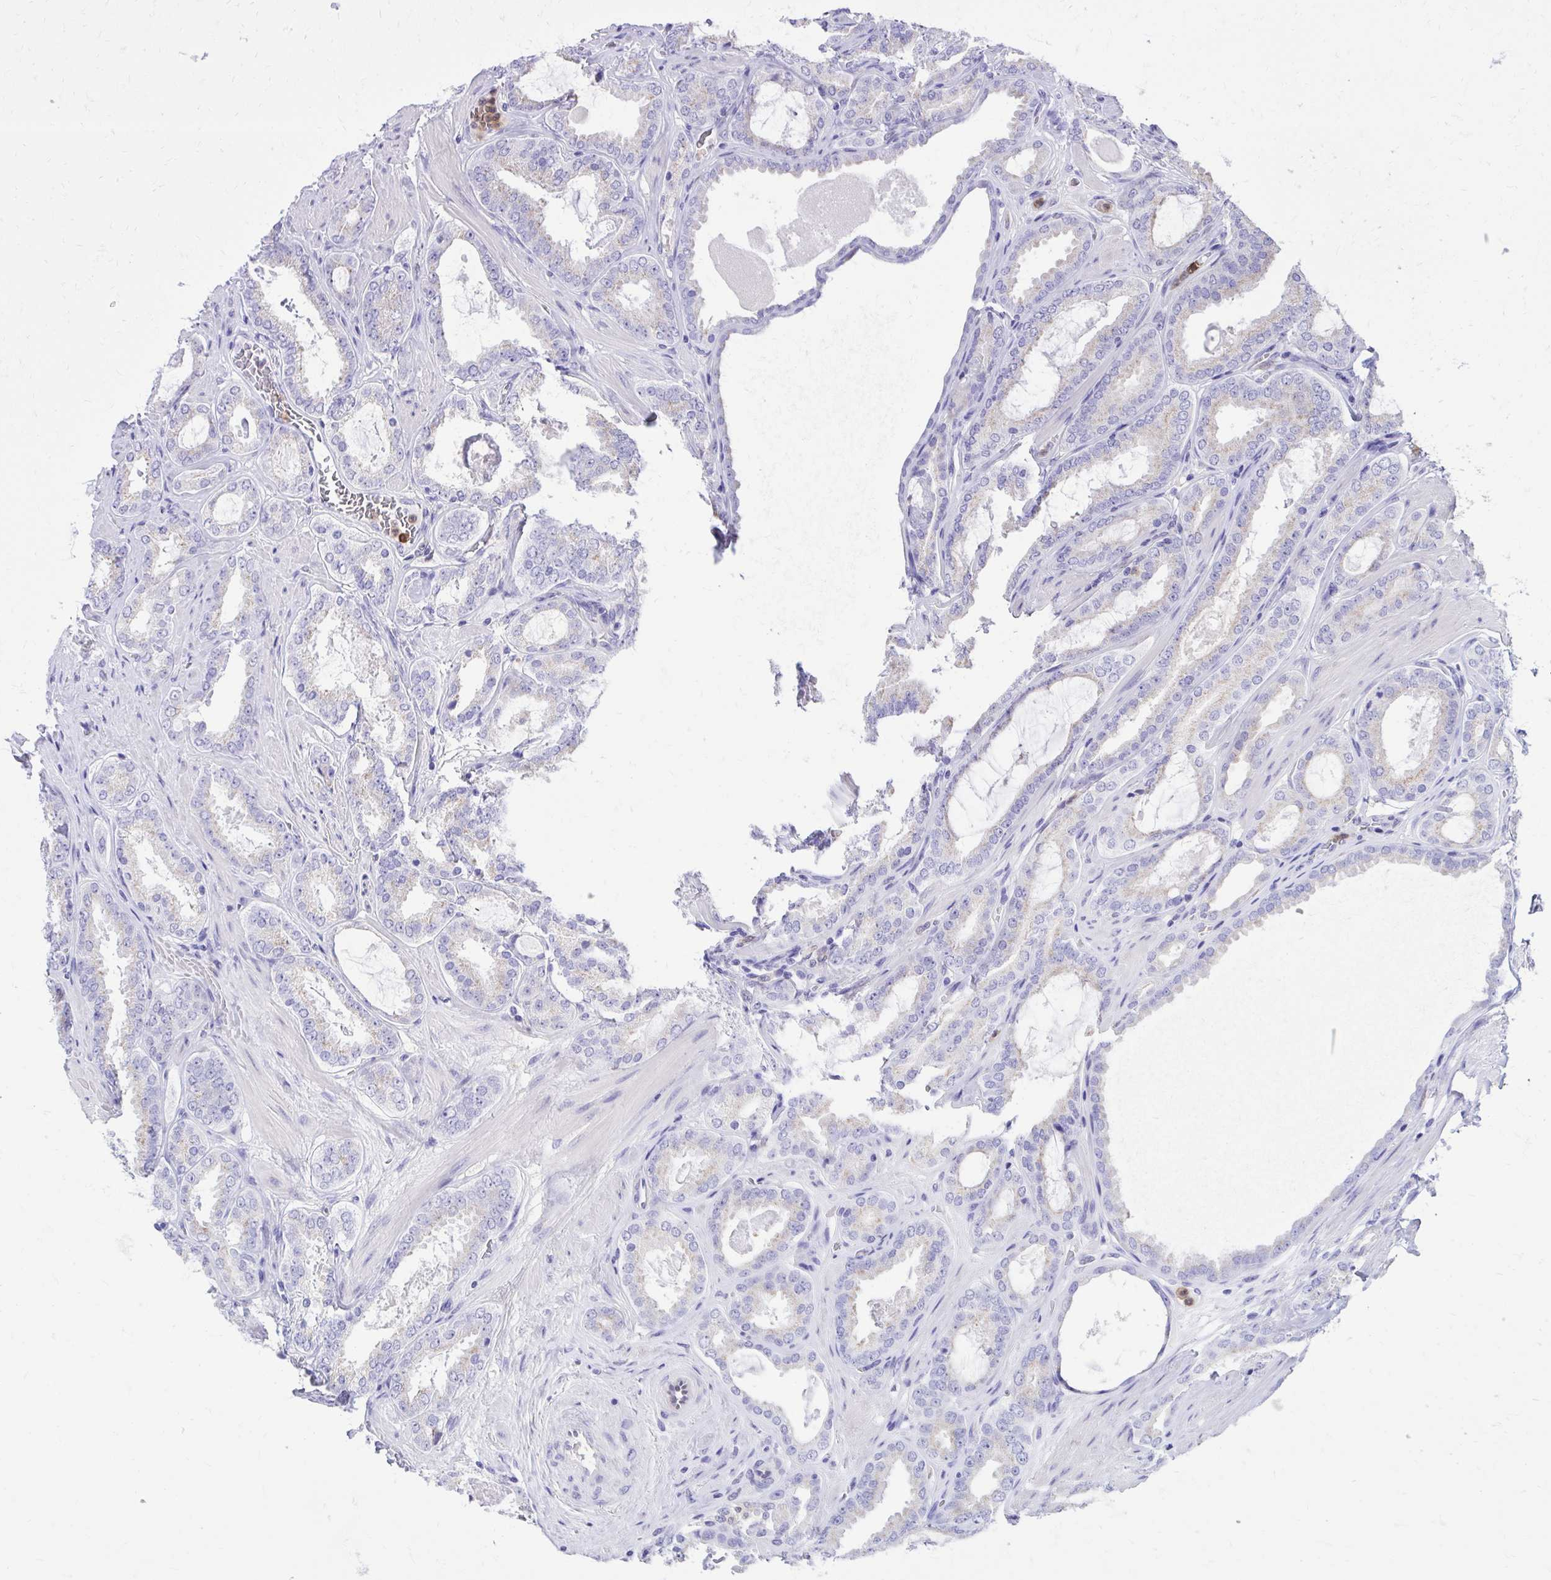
{"staining": {"intensity": "weak", "quantity": "<25%", "location": "cytoplasmic/membranous"}, "tissue": "prostate cancer", "cell_type": "Tumor cells", "image_type": "cancer", "snomed": [{"axis": "morphology", "description": "Adenocarcinoma, High grade"}, {"axis": "topography", "description": "Prostate"}], "caption": "Tumor cells show no significant positivity in prostate adenocarcinoma (high-grade). (Brightfield microscopy of DAB immunohistochemistry at high magnification).", "gene": "CAT", "patient": {"sex": "male", "age": 63}}